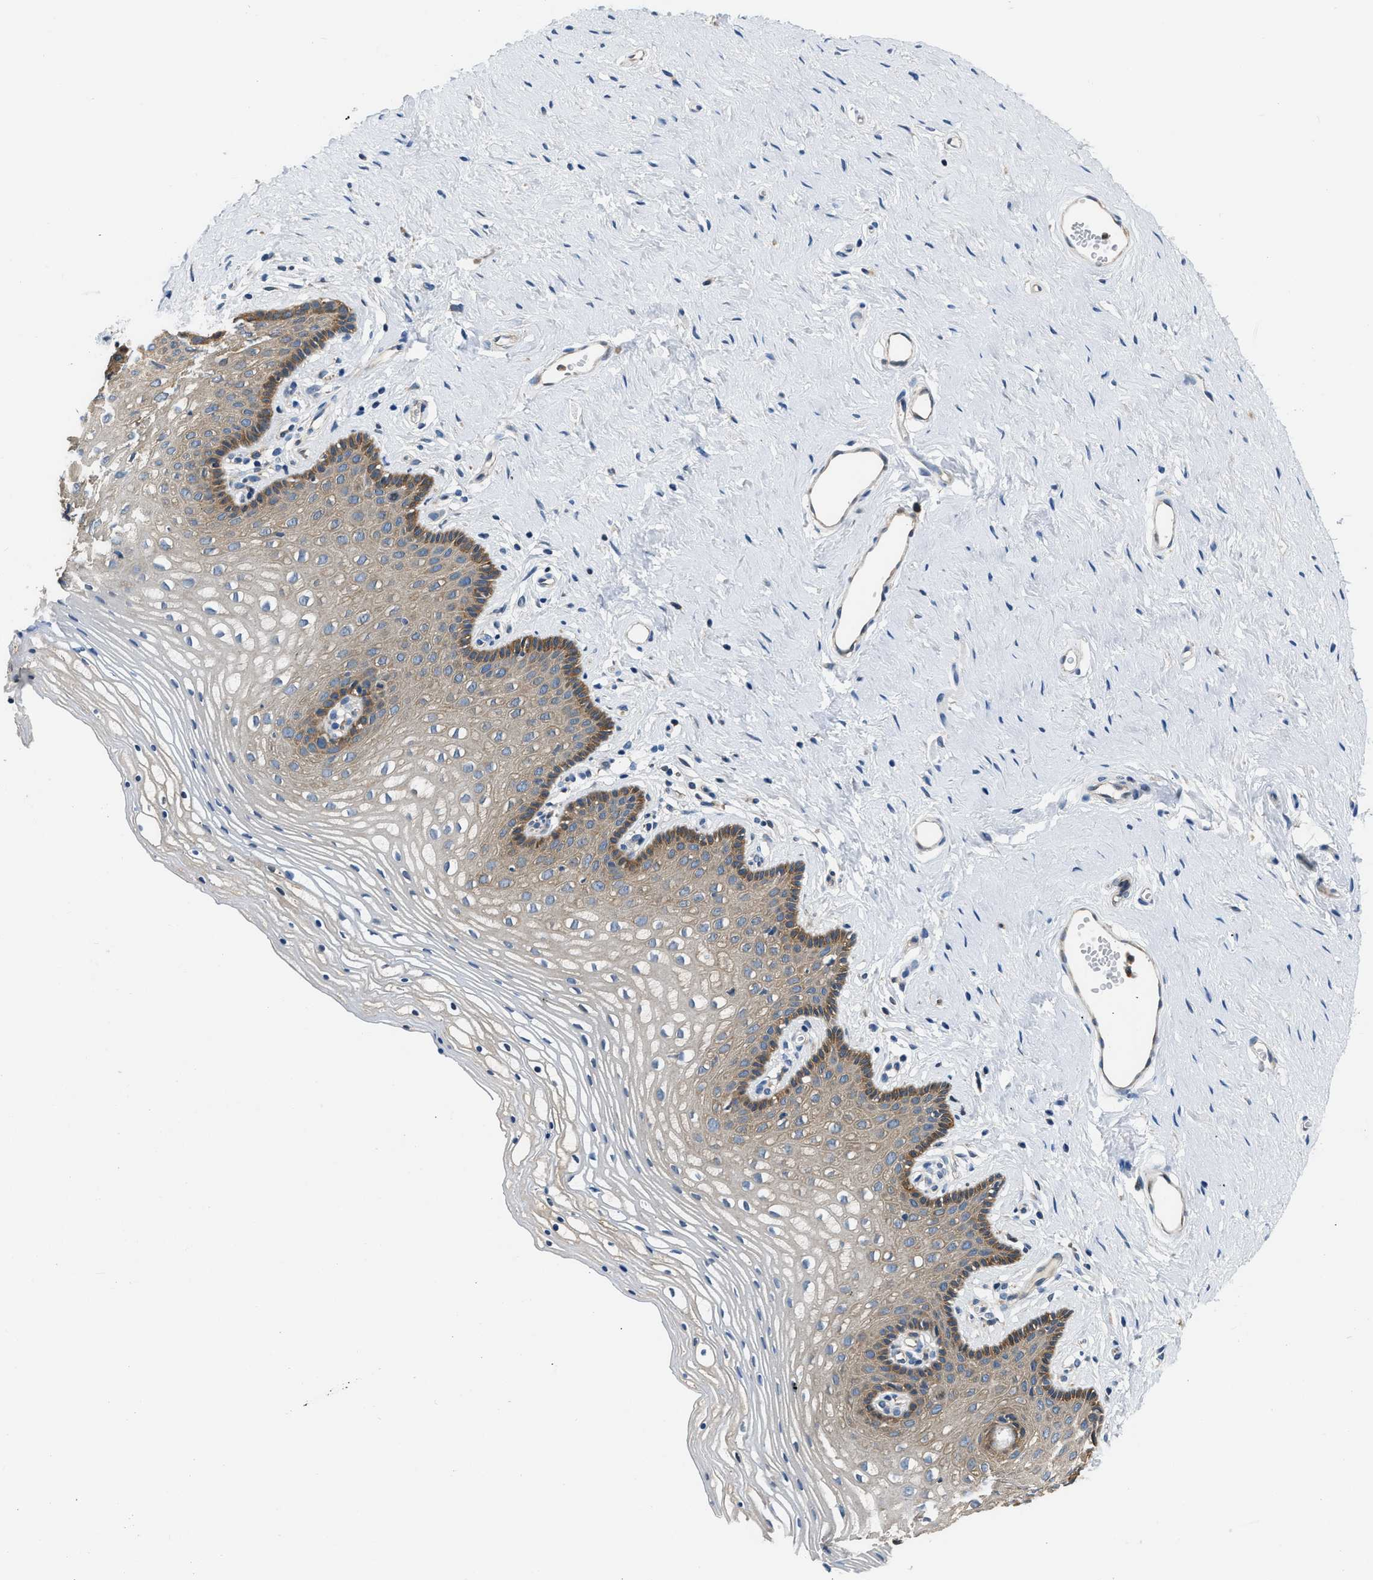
{"staining": {"intensity": "moderate", "quantity": "25%-75%", "location": "cytoplasmic/membranous"}, "tissue": "vagina", "cell_type": "Squamous epithelial cells", "image_type": "normal", "snomed": [{"axis": "morphology", "description": "Normal tissue, NOS"}, {"axis": "topography", "description": "Vagina"}], "caption": "The image displays immunohistochemical staining of unremarkable vagina. There is moderate cytoplasmic/membranous staining is appreciated in about 25%-75% of squamous epithelial cells.", "gene": "PKM", "patient": {"sex": "female", "age": 32}}